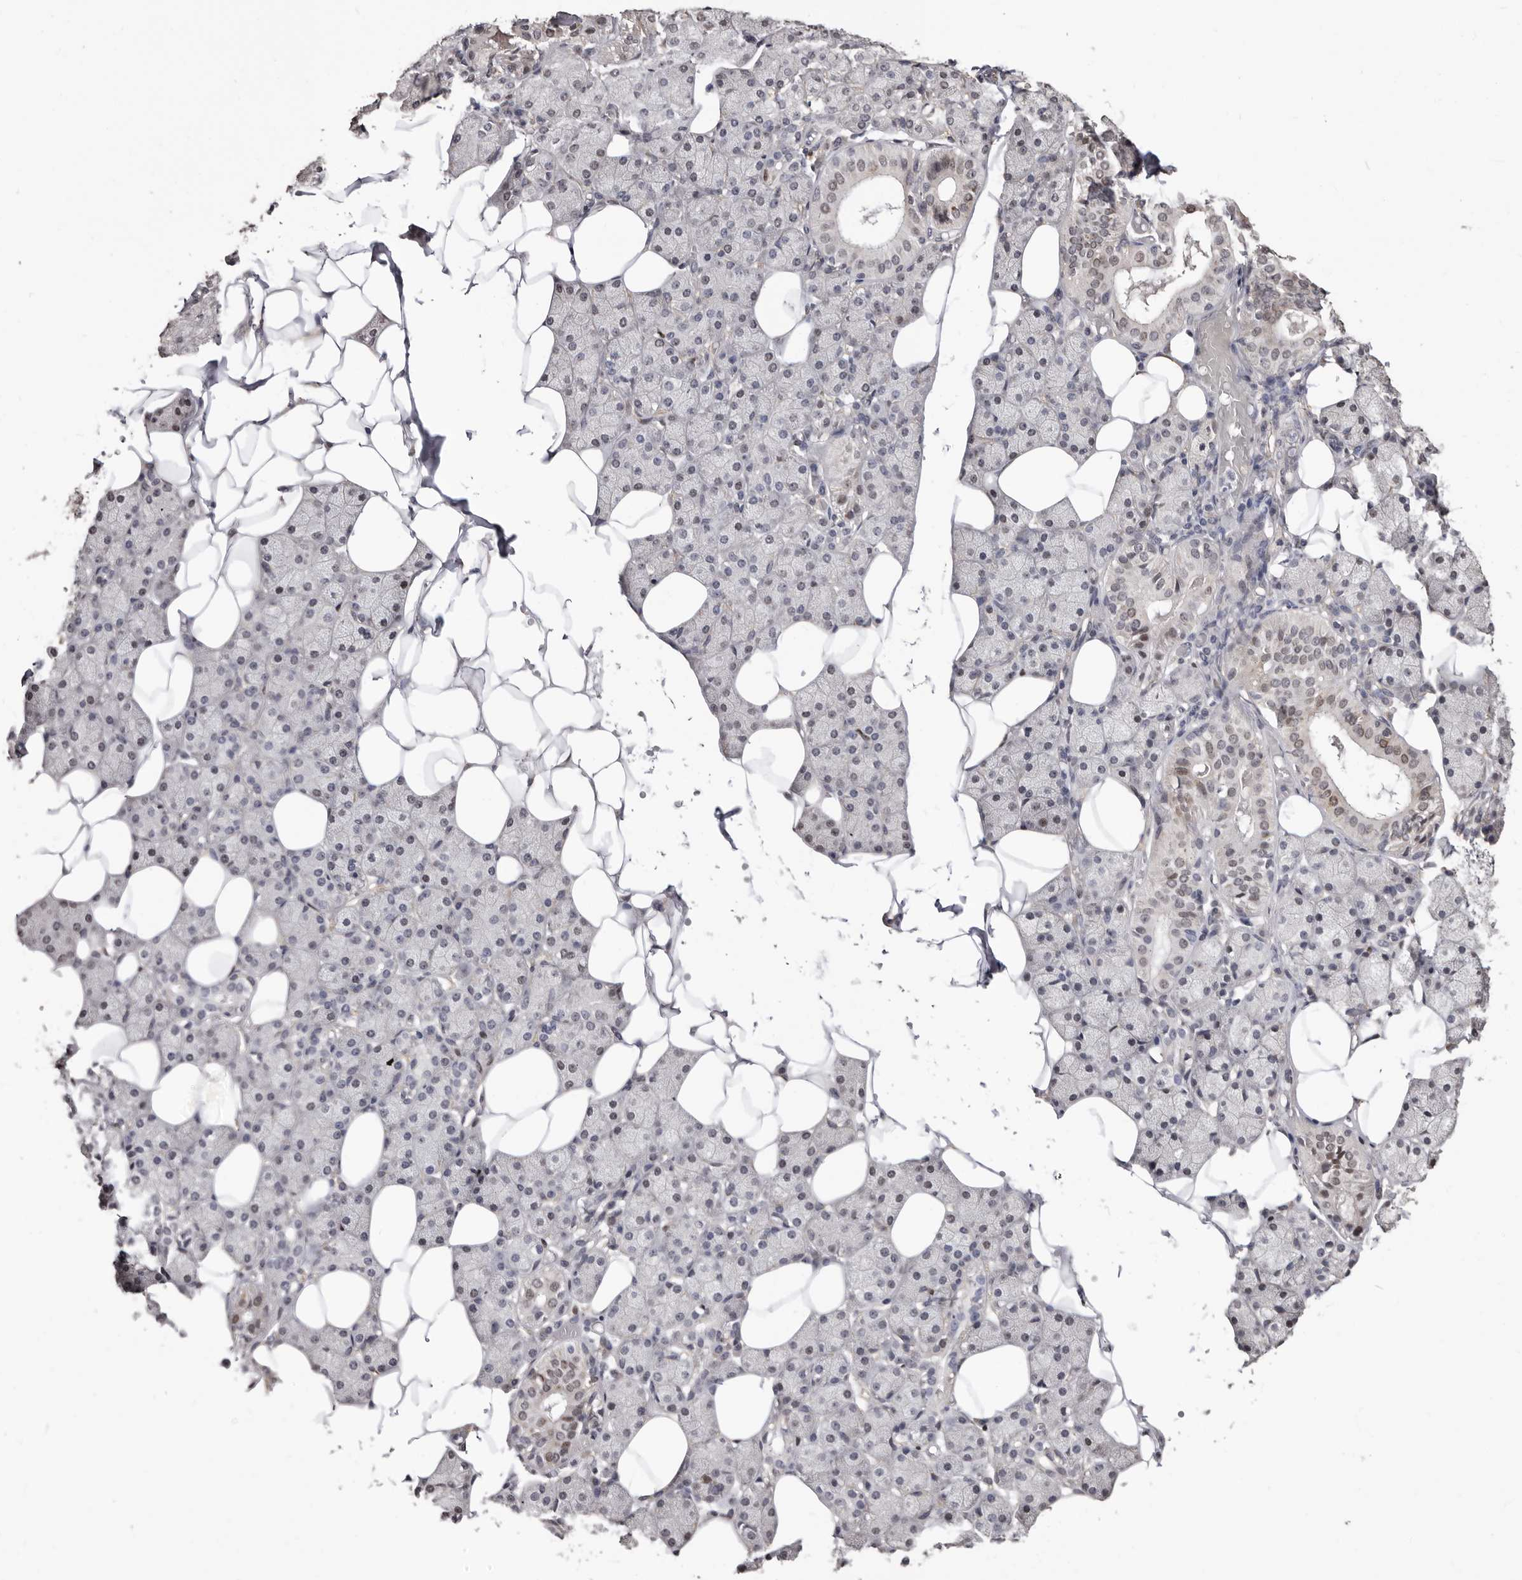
{"staining": {"intensity": "moderate", "quantity": "<25%", "location": "cytoplasmic/membranous,nuclear"}, "tissue": "salivary gland", "cell_type": "Glandular cells", "image_type": "normal", "snomed": [{"axis": "morphology", "description": "Normal tissue, NOS"}, {"axis": "topography", "description": "Salivary gland"}], "caption": "Protein staining of benign salivary gland displays moderate cytoplasmic/membranous,nuclear staining in about <25% of glandular cells.", "gene": "KHDRBS2", "patient": {"sex": "female", "age": 33}}